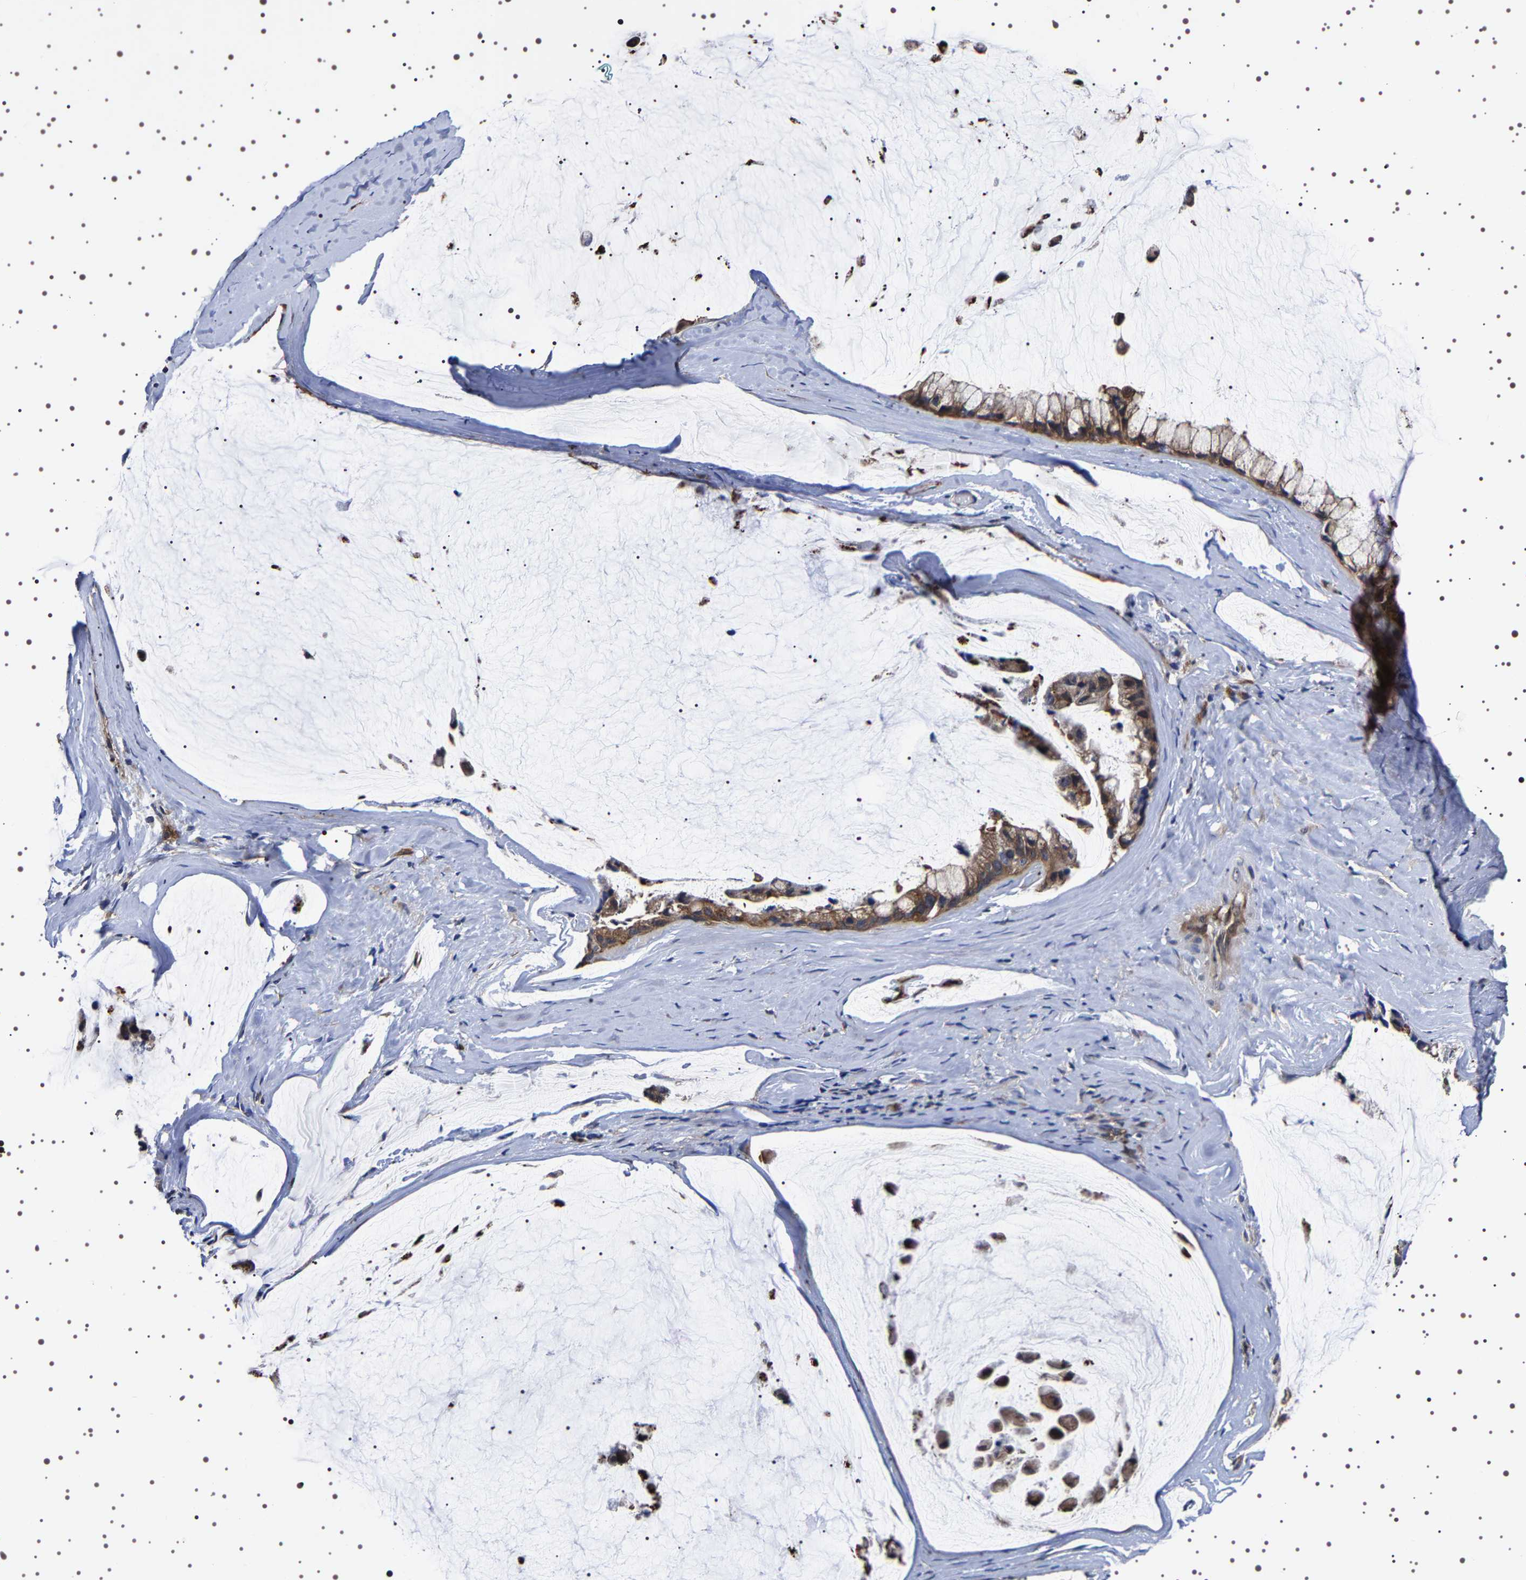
{"staining": {"intensity": "moderate", "quantity": ">75%", "location": "cytoplasmic/membranous"}, "tissue": "ovarian cancer", "cell_type": "Tumor cells", "image_type": "cancer", "snomed": [{"axis": "morphology", "description": "Cystadenocarcinoma, mucinous, NOS"}, {"axis": "topography", "description": "Ovary"}], "caption": "This is a photomicrograph of immunohistochemistry staining of mucinous cystadenocarcinoma (ovarian), which shows moderate positivity in the cytoplasmic/membranous of tumor cells.", "gene": "DARS1", "patient": {"sex": "female", "age": 39}}